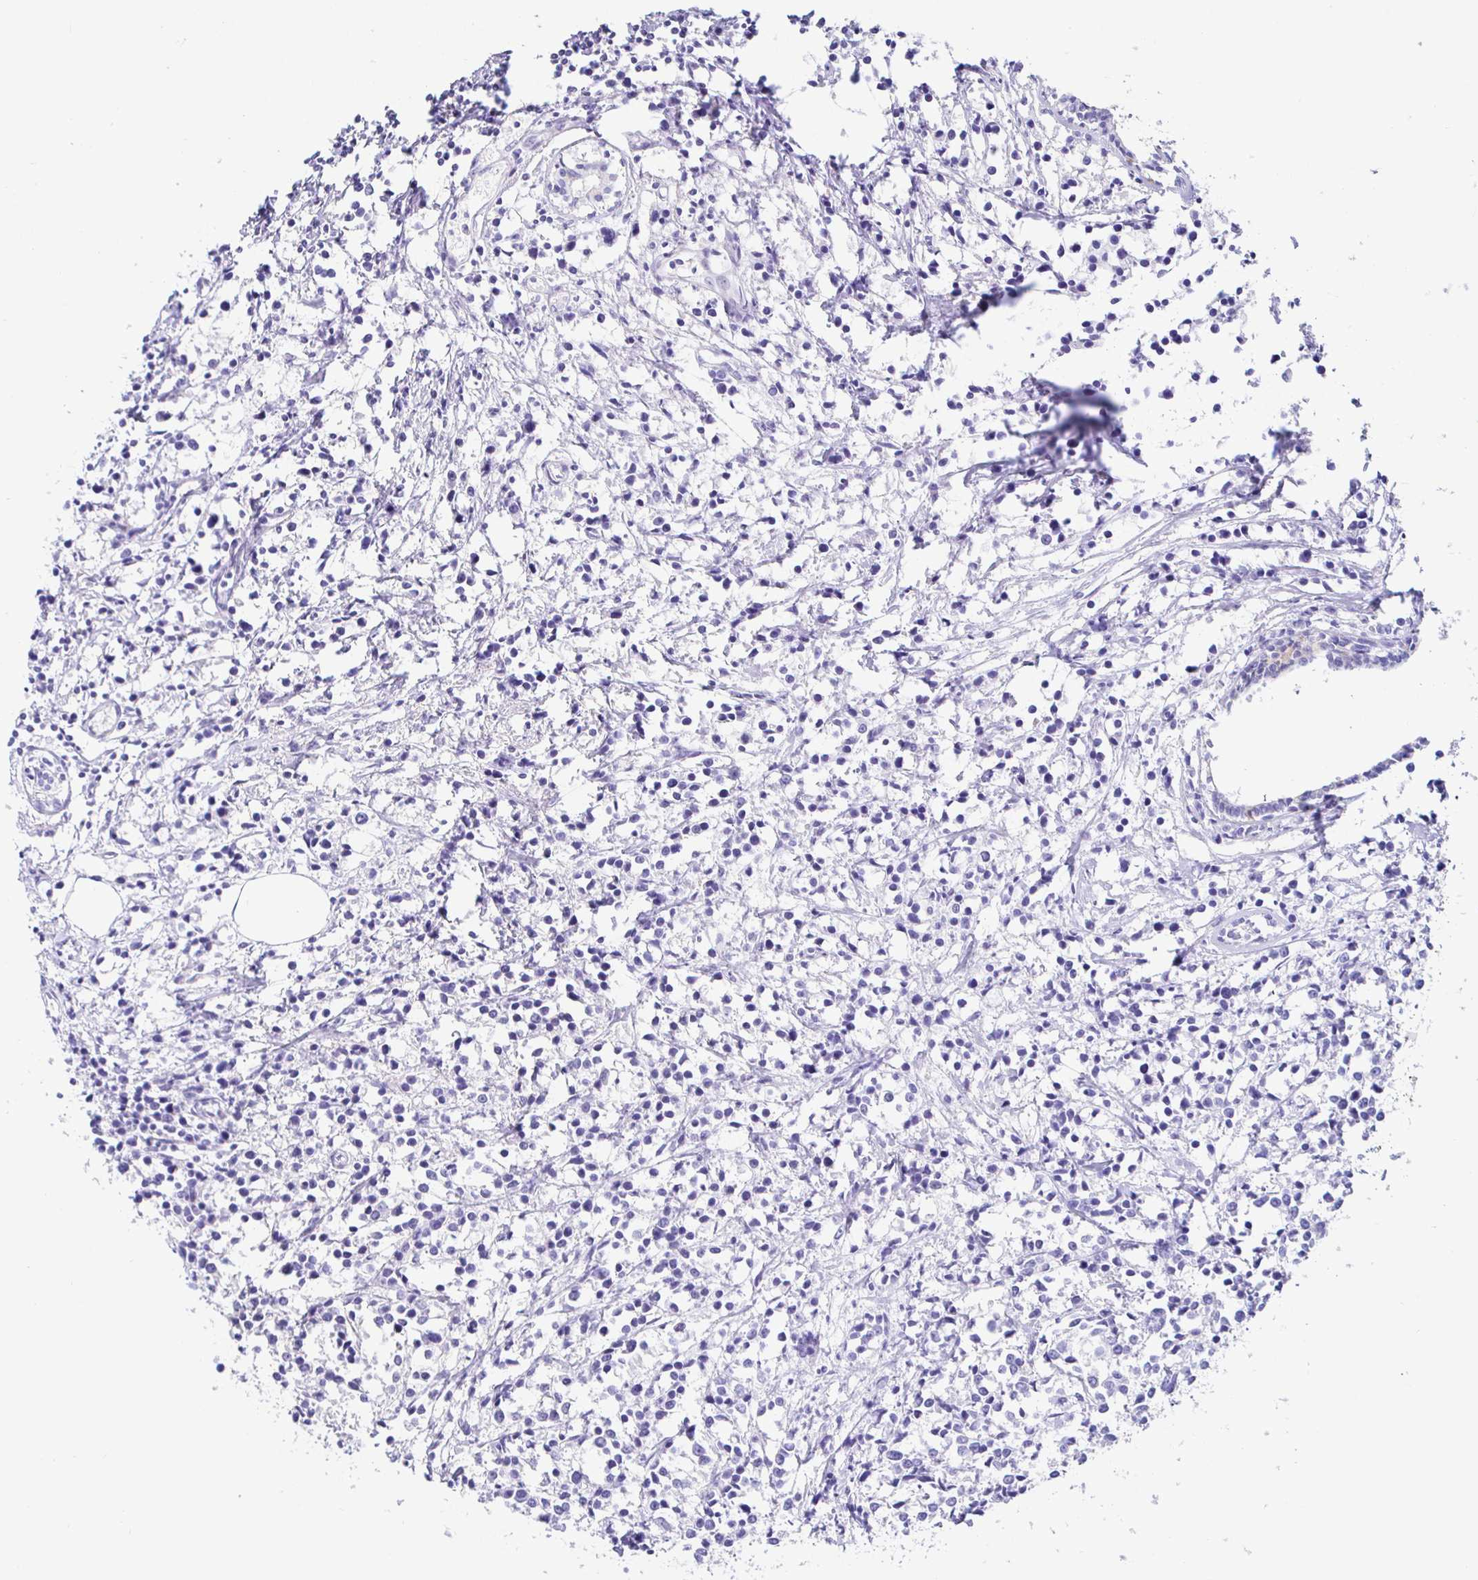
{"staining": {"intensity": "negative", "quantity": "none", "location": "none"}, "tissue": "breast cancer", "cell_type": "Tumor cells", "image_type": "cancer", "snomed": [{"axis": "morphology", "description": "Duct carcinoma"}, {"axis": "topography", "description": "Breast"}], "caption": "DAB immunohistochemical staining of human breast cancer (infiltrating ductal carcinoma) exhibits no significant expression in tumor cells.", "gene": "PINLYP", "patient": {"sex": "female", "age": 80}}